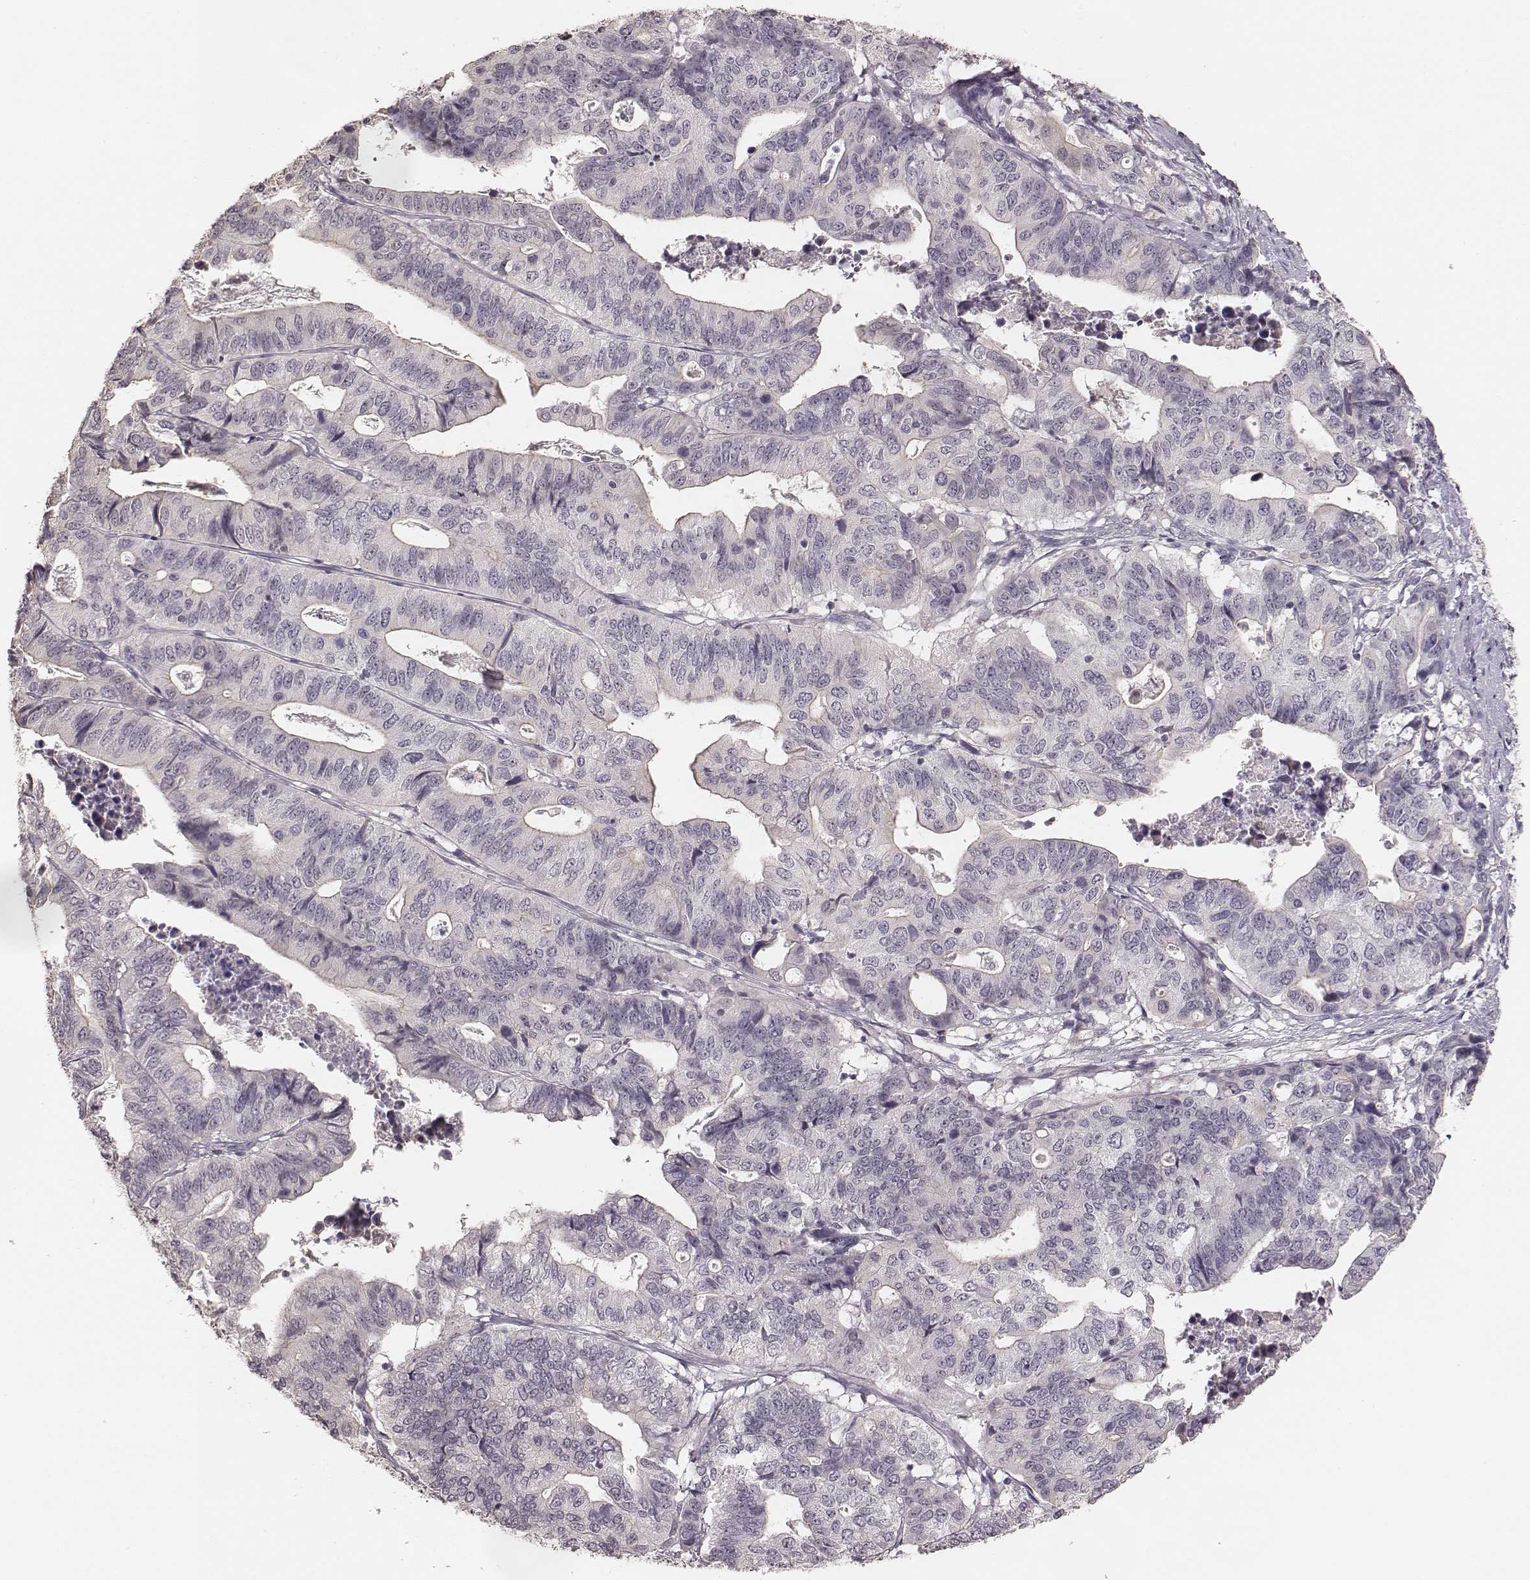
{"staining": {"intensity": "negative", "quantity": "none", "location": "none"}, "tissue": "stomach cancer", "cell_type": "Tumor cells", "image_type": "cancer", "snomed": [{"axis": "morphology", "description": "Adenocarcinoma, NOS"}, {"axis": "topography", "description": "Stomach, upper"}], "caption": "Micrograph shows no significant protein expression in tumor cells of stomach cancer. The staining is performed using DAB (3,3'-diaminobenzidine) brown chromogen with nuclei counter-stained in using hematoxylin.", "gene": "LY6K", "patient": {"sex": "female", "age": 67}}